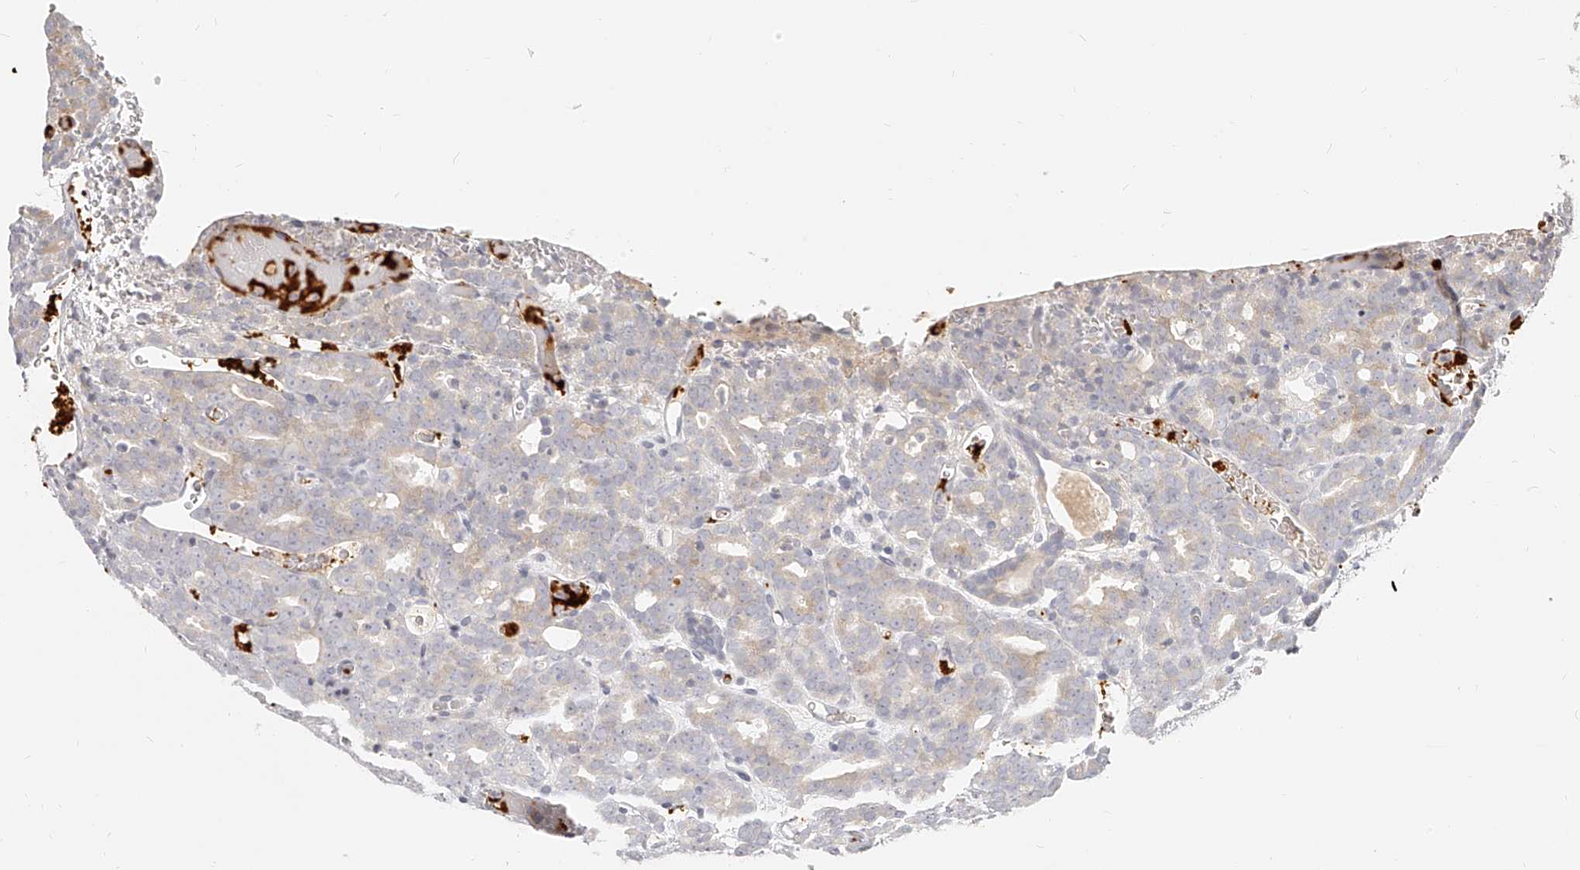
{"staining": {"intensity": "negative", "quantity": "none", "location": "none"}, "tissue": "prostate cancer", "cell_type": "Tumor cells", "image_type": "cancer", "snomed": [{"axis": "morphology", "description": "Adenocarcinoma, High grade"}, {"axis": "topography", "description": "Prostate"}], "caption": "There is no significant expression in tumor cells of prostate cancer. Nuclei are stained in blue.", "gene": "ITGB3", "patient": {"sex": "male", "age": 62}}